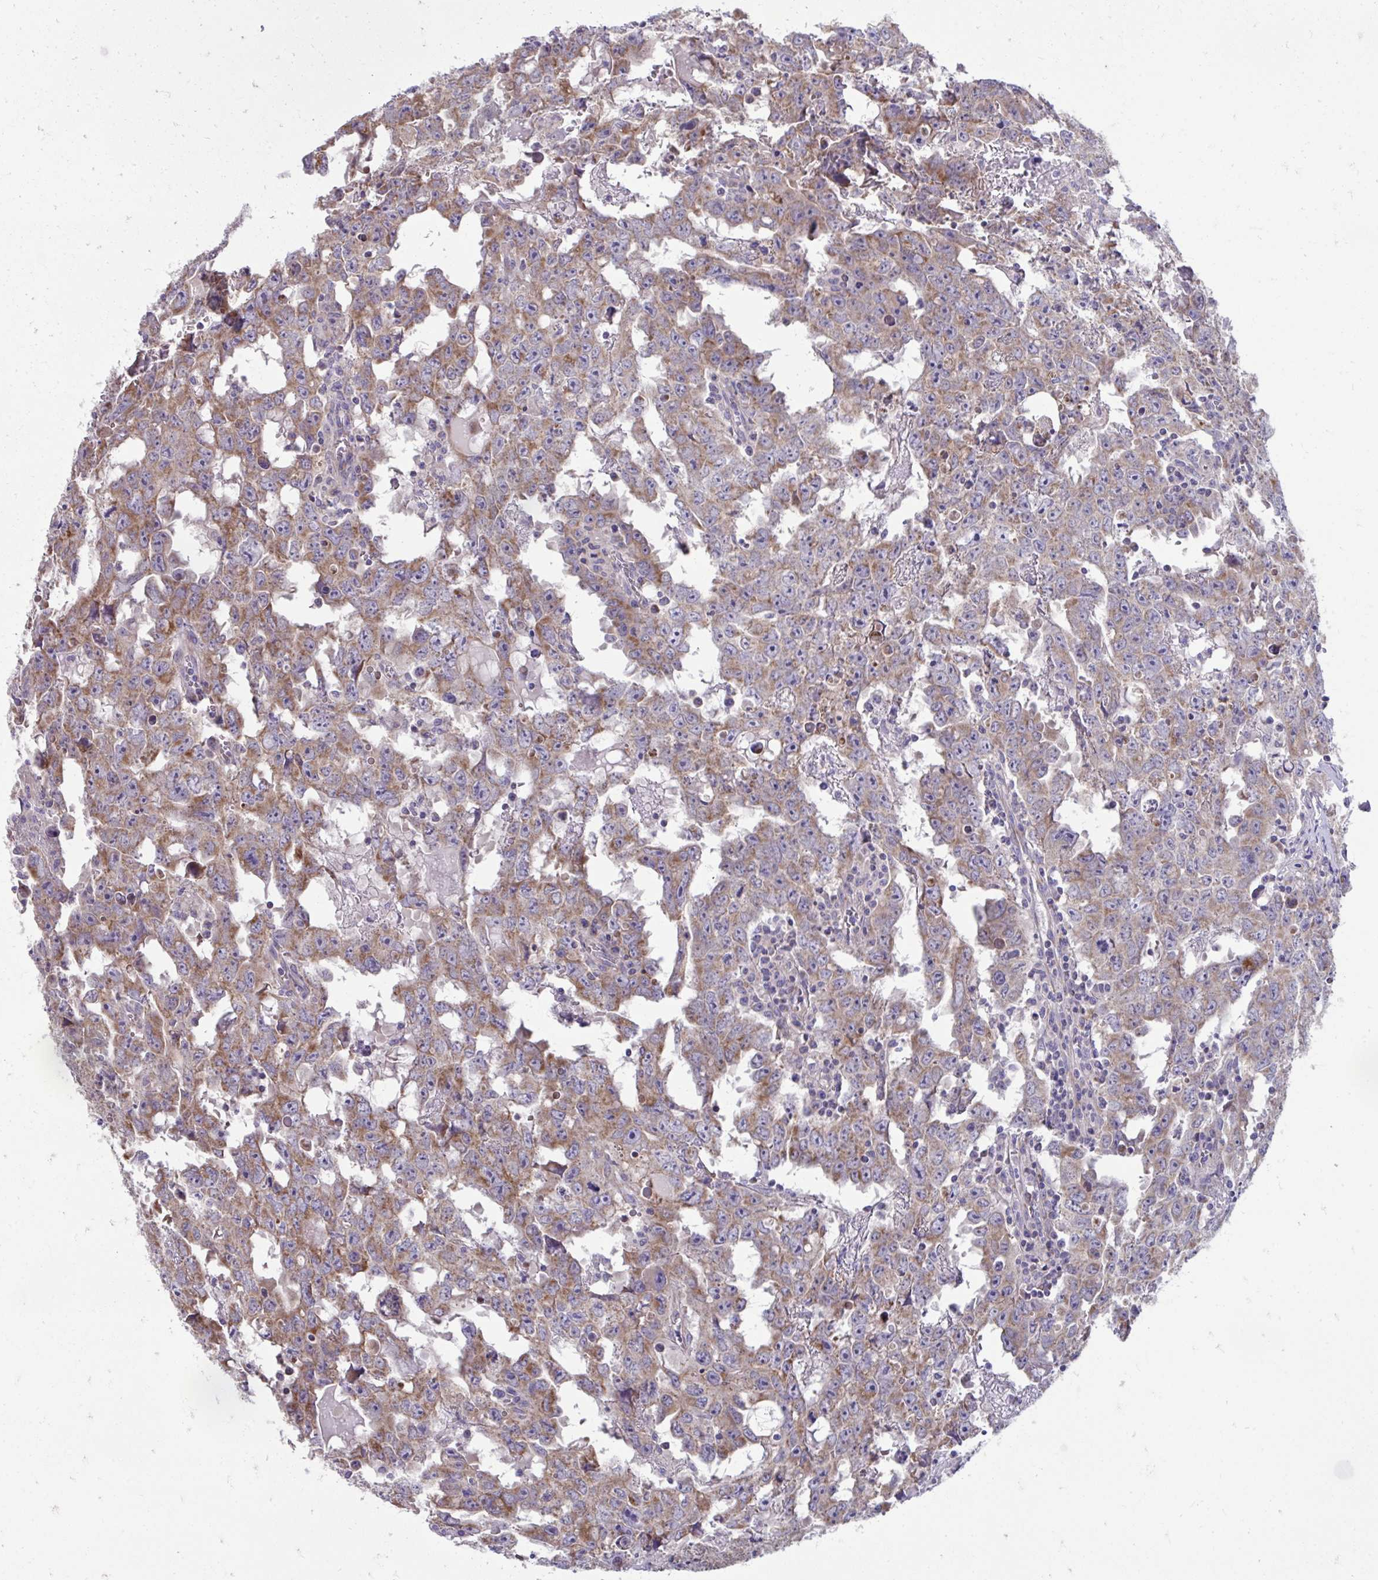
{"staining": {"intensity": "moderate", "quantity": ">75%", "location": "cytoplasmic/membranous"}, "tissue": "testis cancer", "cell_type": "Tumor cells", "image_type": "cancer", "snomed": [{"axis": "morphology", "description": "Carcinoma, Embryonal, NOS"}, {"axis": "topography", "description": "Testis"}], "caption": "Brown immunohistochemical staining in human testis cancer shows moderate cytoplasmic/membranous expression in approximately >75% of tumor cells.", "gene": "LINGO4", "patient": {"sex": "male", "age": 22}}